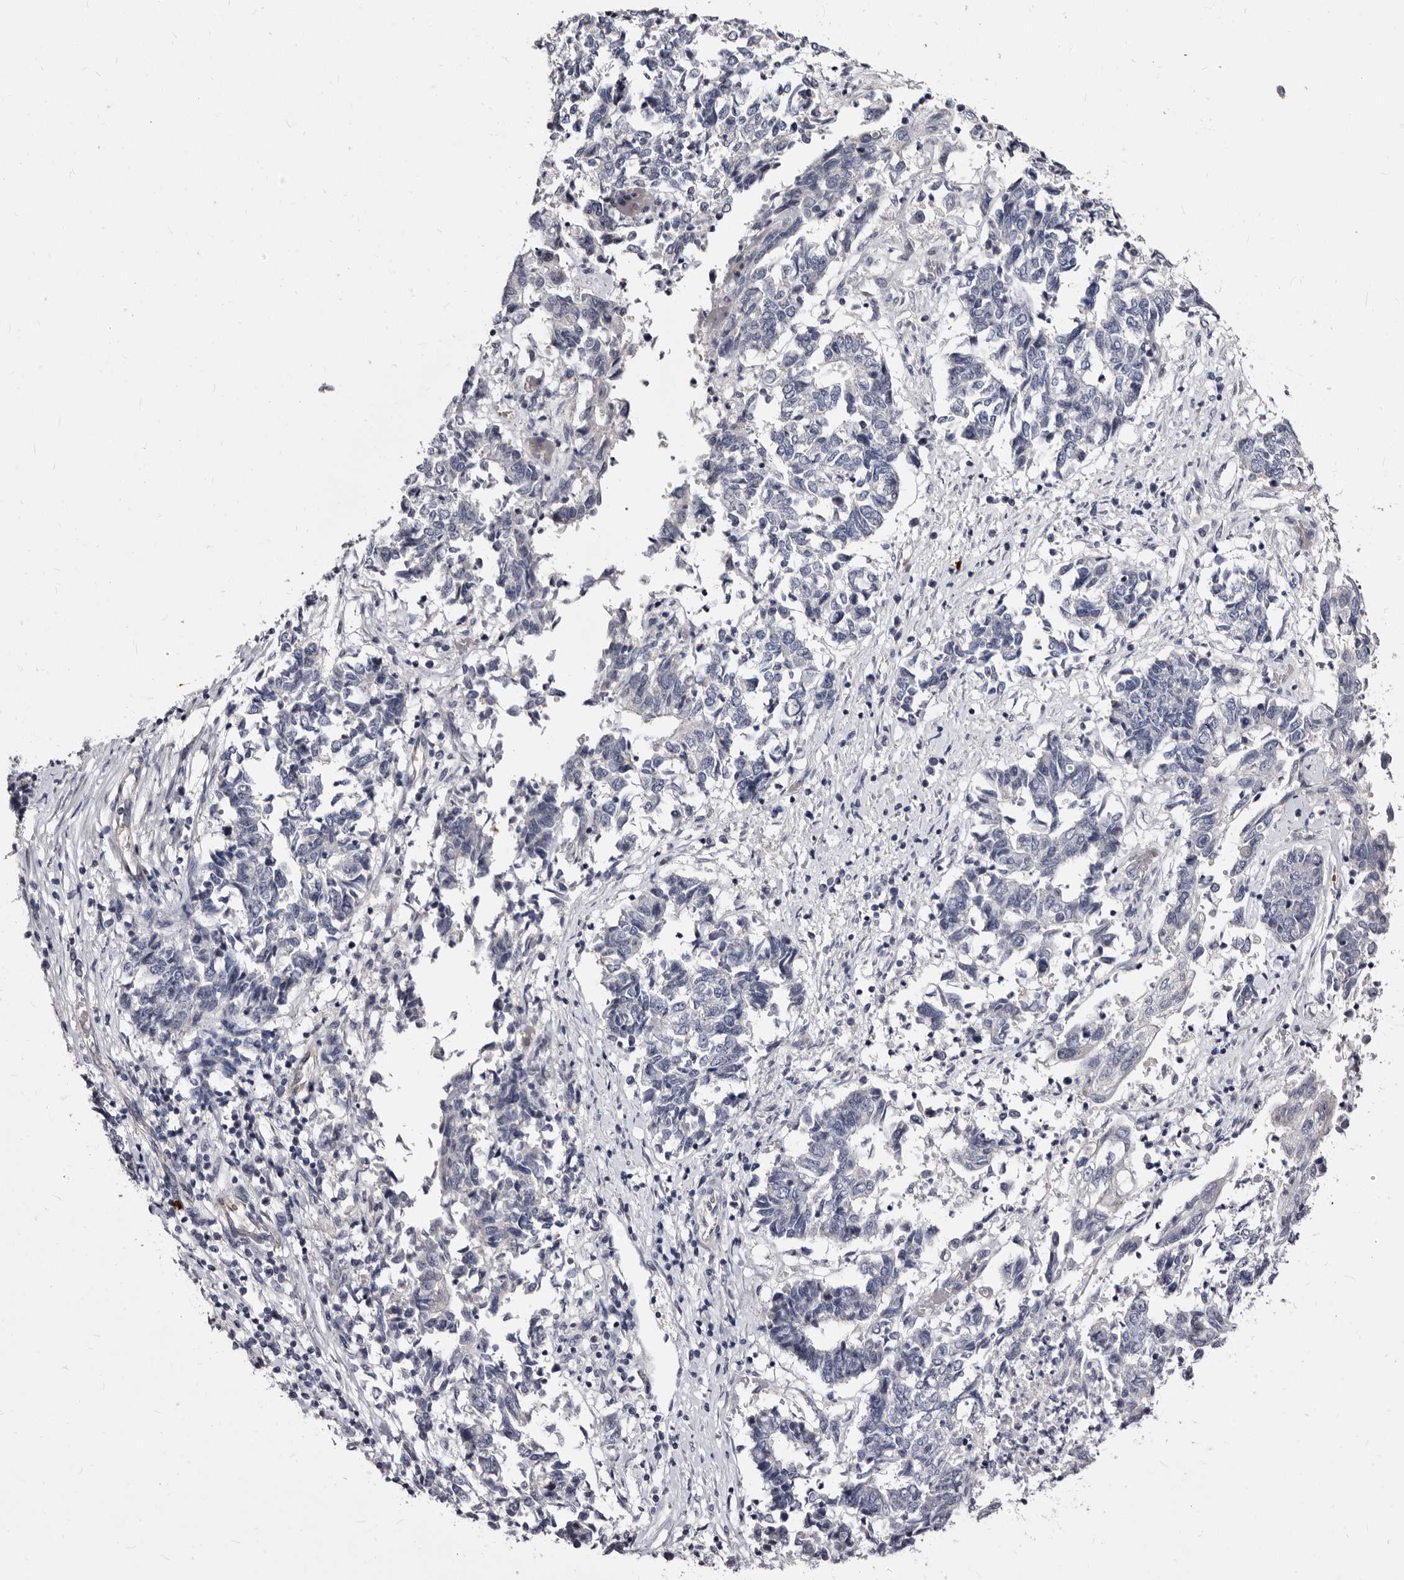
{"staining": {"intensity": "negative", "quantity": "none", "location": "none"}, "tissue": "endometrial cancer", "cell_type": "Tumor cells", "image_type": "cancer", "snomed": [{"axis": "morphology", "description": "Adenocarcinoma, NOS"}, {"axis": "topography", "description": "Endometrium"}], "caption": "Tumor cells are negative for brown protein staining in endometrial adenocarcinoma.", "gene": "BPGM", "patient": {"sex": "female", "age": 80}}